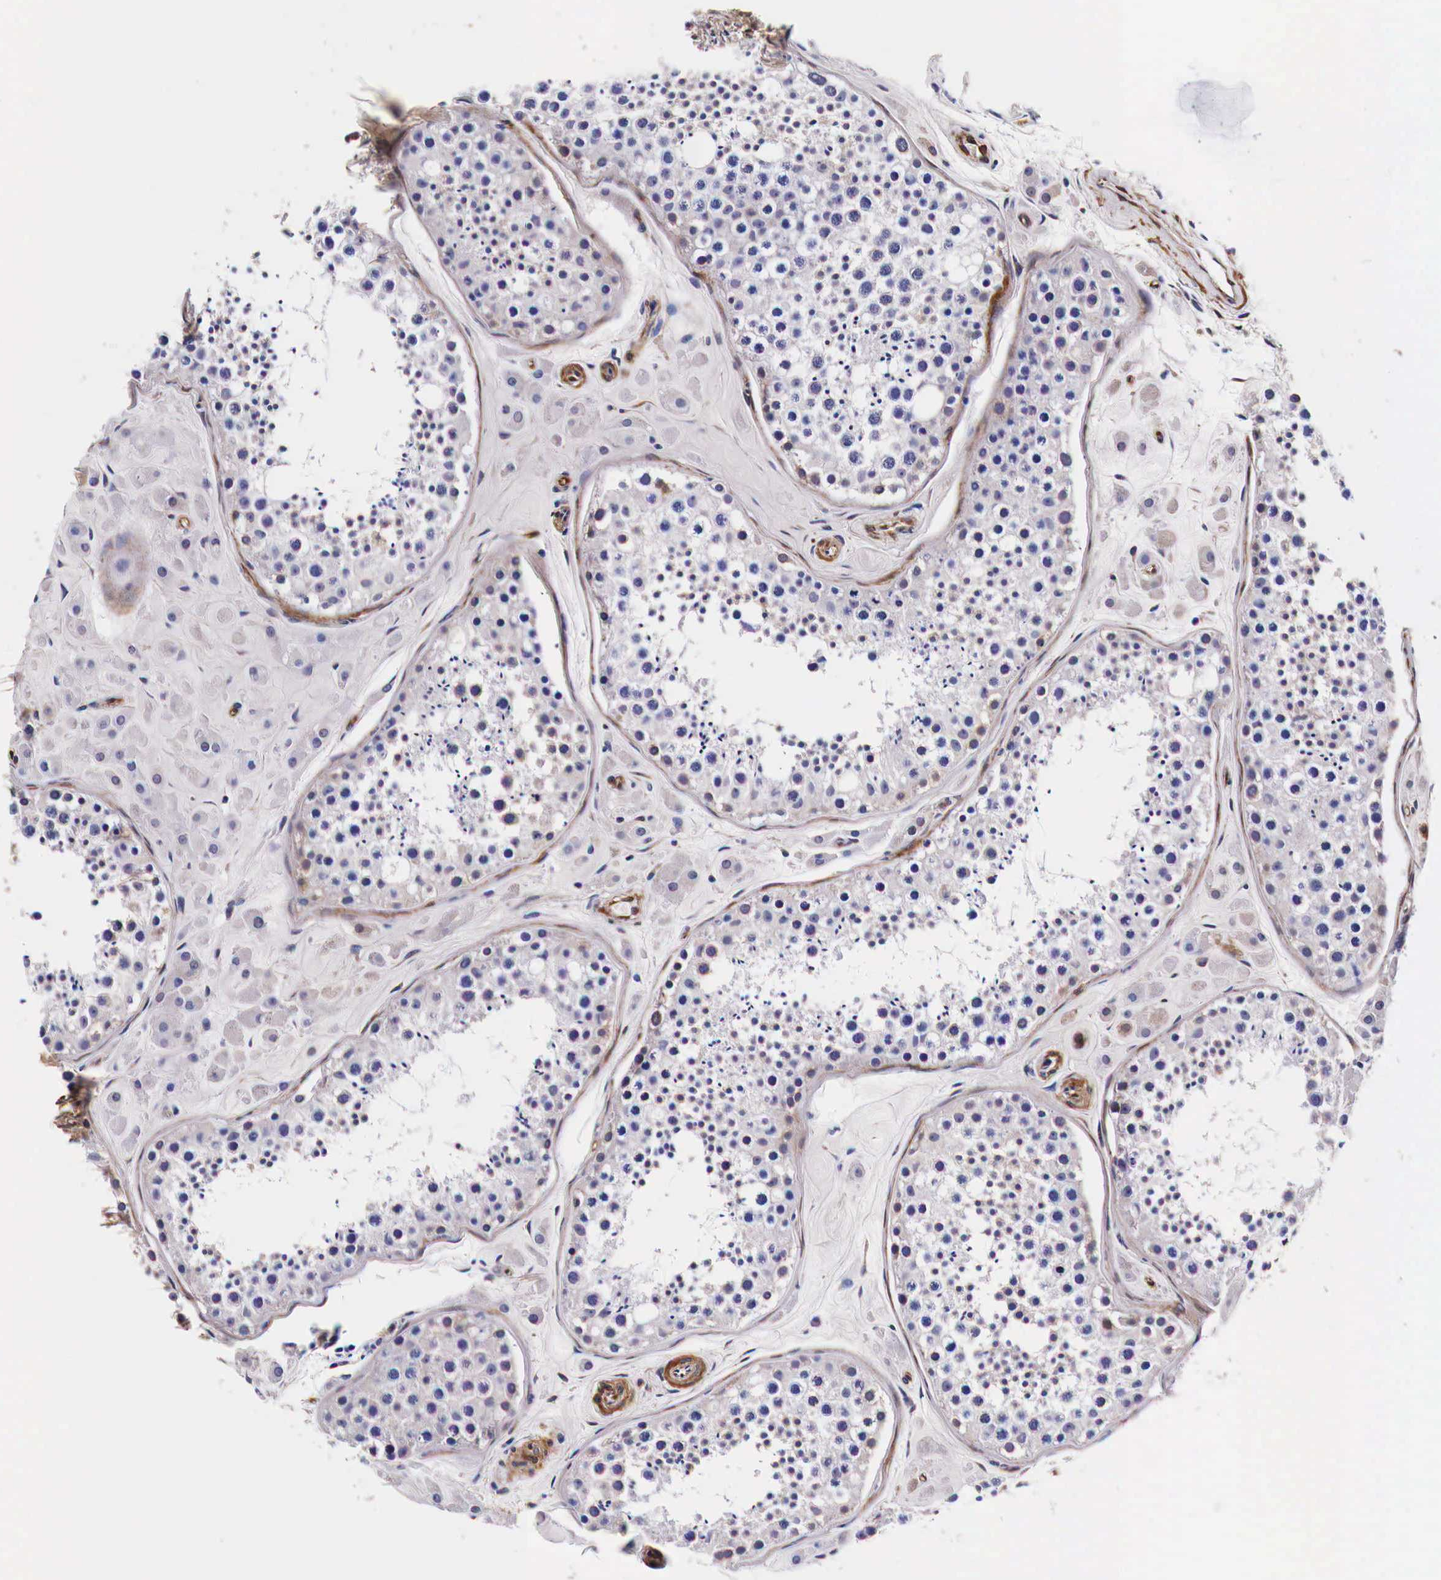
{"staining": {"intensity": "weak", "quantity": "<25%", "location": "cytoplasmic/membranous"}, "tissue": "testis", "cell_type": "Cells in seminiferous ducts", "image_type": "normal", "snomed": [{"axis": "morphology", "description": "Normal tissue, NOS"}, {"axis": "topography", "description": "Testis"}], "caption": "Cells in seminiferous ducts are negative for protein expression in benign human testis.", "gene": "HSPB1", "patient": {"sex": "male", "age": 38}}